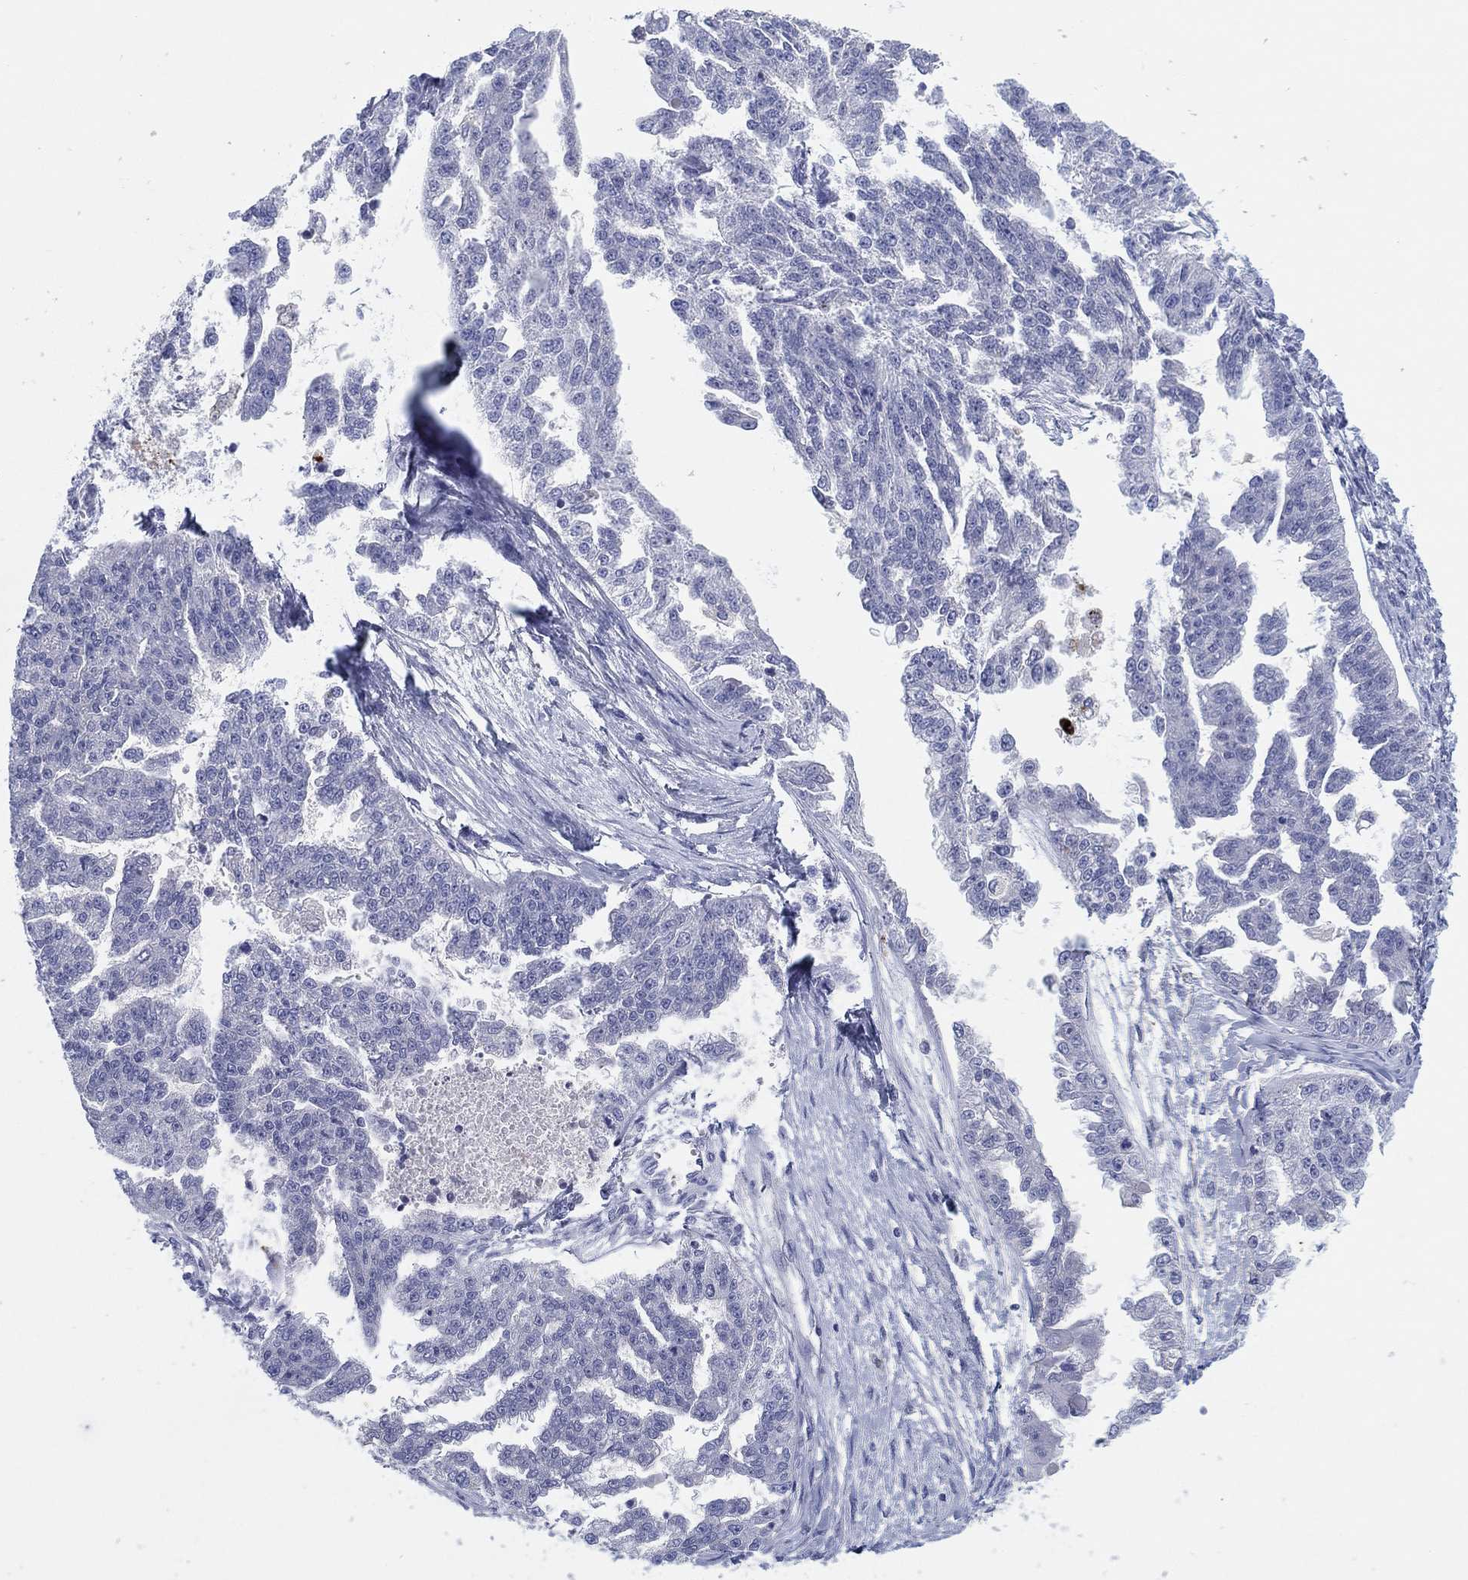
{"staining": {"intensity": "negative", "quantity": "none", "location": "none"}, "tissue": "ovarian cancer", "cell_type": "Tumor cells", "image_type": "cancer", "snomed": [{"axis": "morphology", "description": "Cystadenocarcinoma, serous, NOS"}, {"axis": "topography", "description": "Ovary"}], "caption": "Micrograph shows no significant protein positivity in tumor cells of ovarian cancer. (DAB (3,3'-diaminobenzidine) immunohistochemistry (IHC), high magnification).", "gene": "PLAC8", "patient": {"sex": "female", "age": 58}}